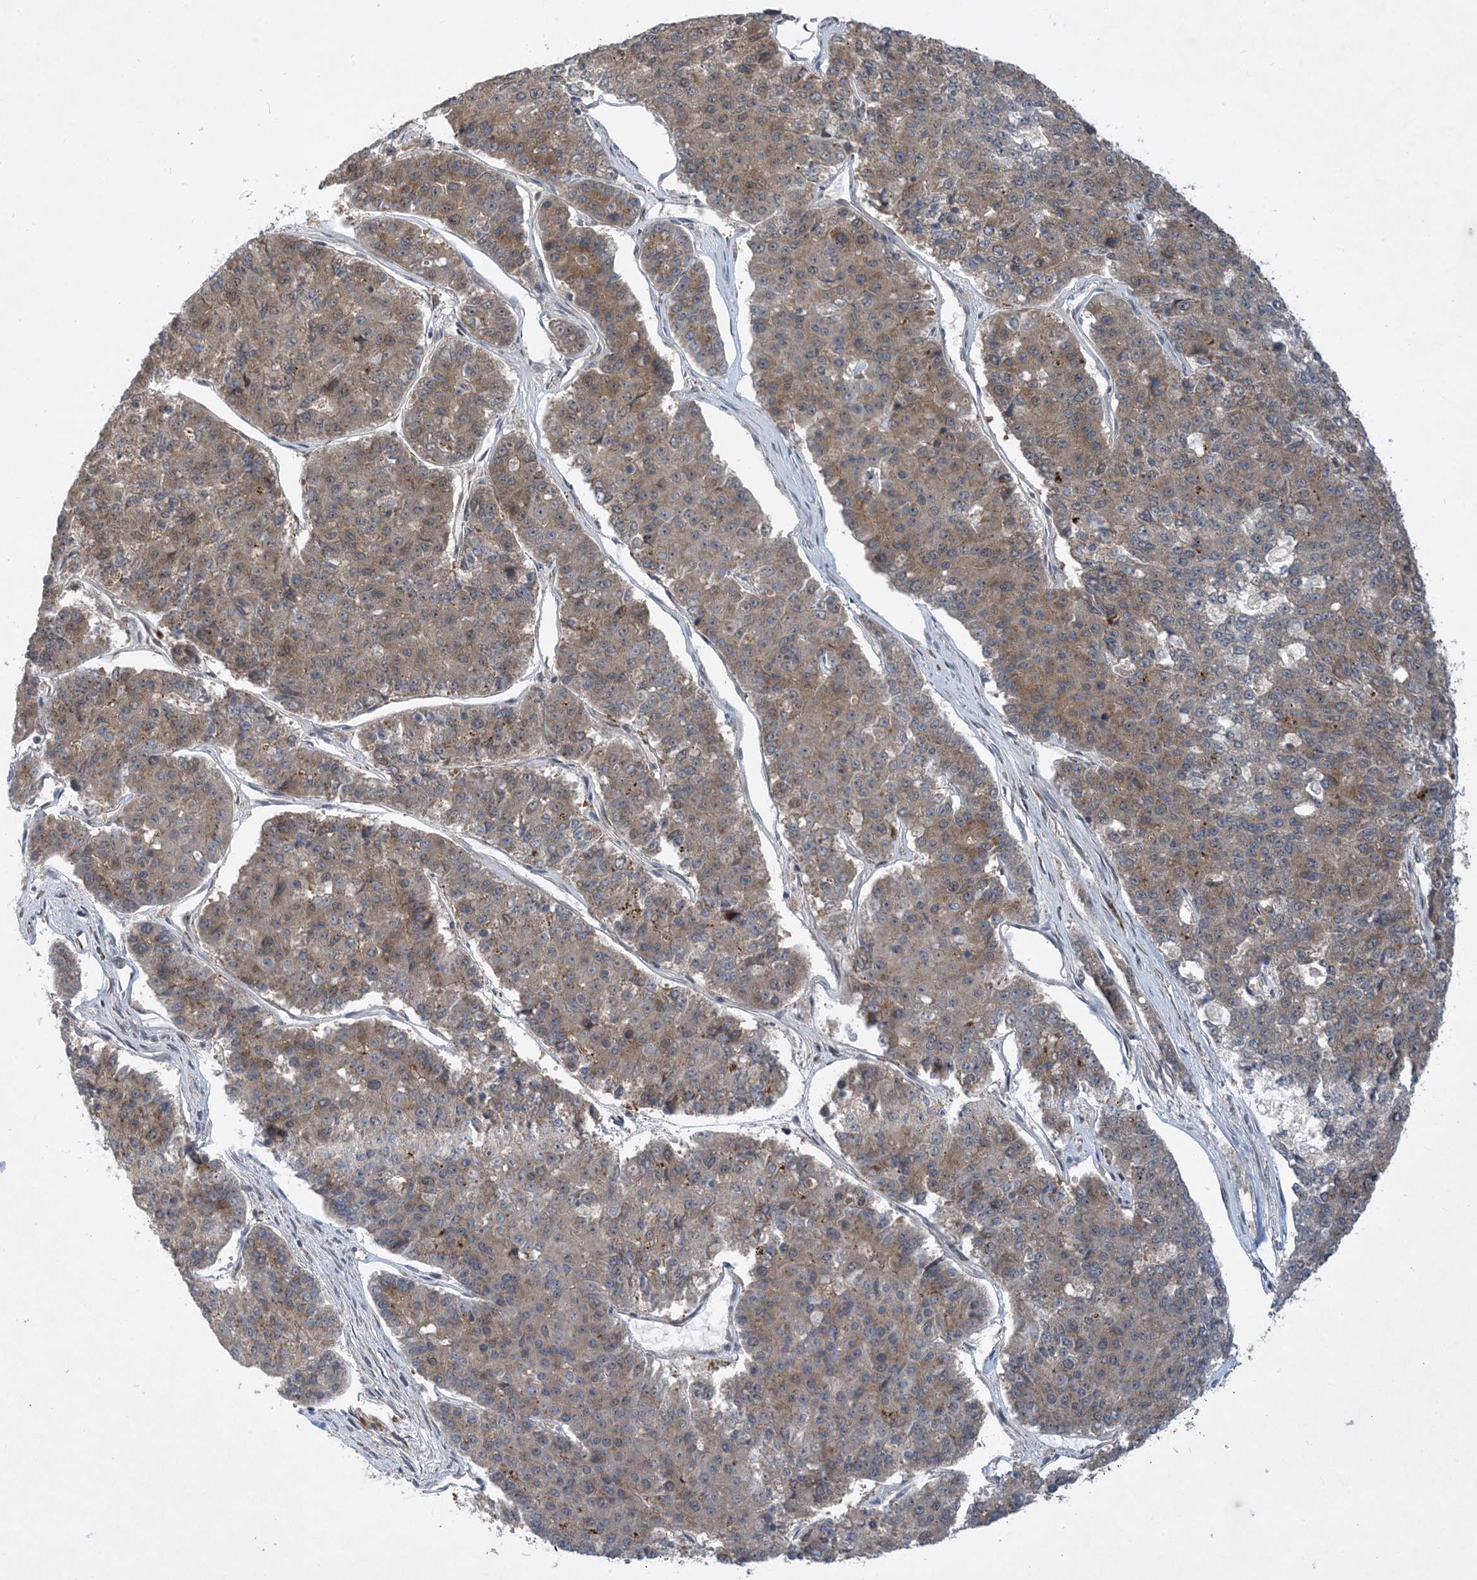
{"staining": {"intensity": "moderate", "quantity": ">75%", "location": "cytoplasmic/membranous"}, "tissue": "pancreatic cancer", "cell_type": "Tumor cells", "image_type": "cancer", "snomed": [{"axis": "morphology", "description": "Adenocarcinoma, NOS"}, {"axis": "topography", "description": "Pancreas"}], "caption": "This photomicrograph displays immunohistochemistry staining of human pancreatic cancer (adenocarcinoma), with medium moderate cytoplasmic/membranous expression in approximately >75% of tumor cells.", "gene": "TINAG", "patient": {"sex": "male", "age": 50}}